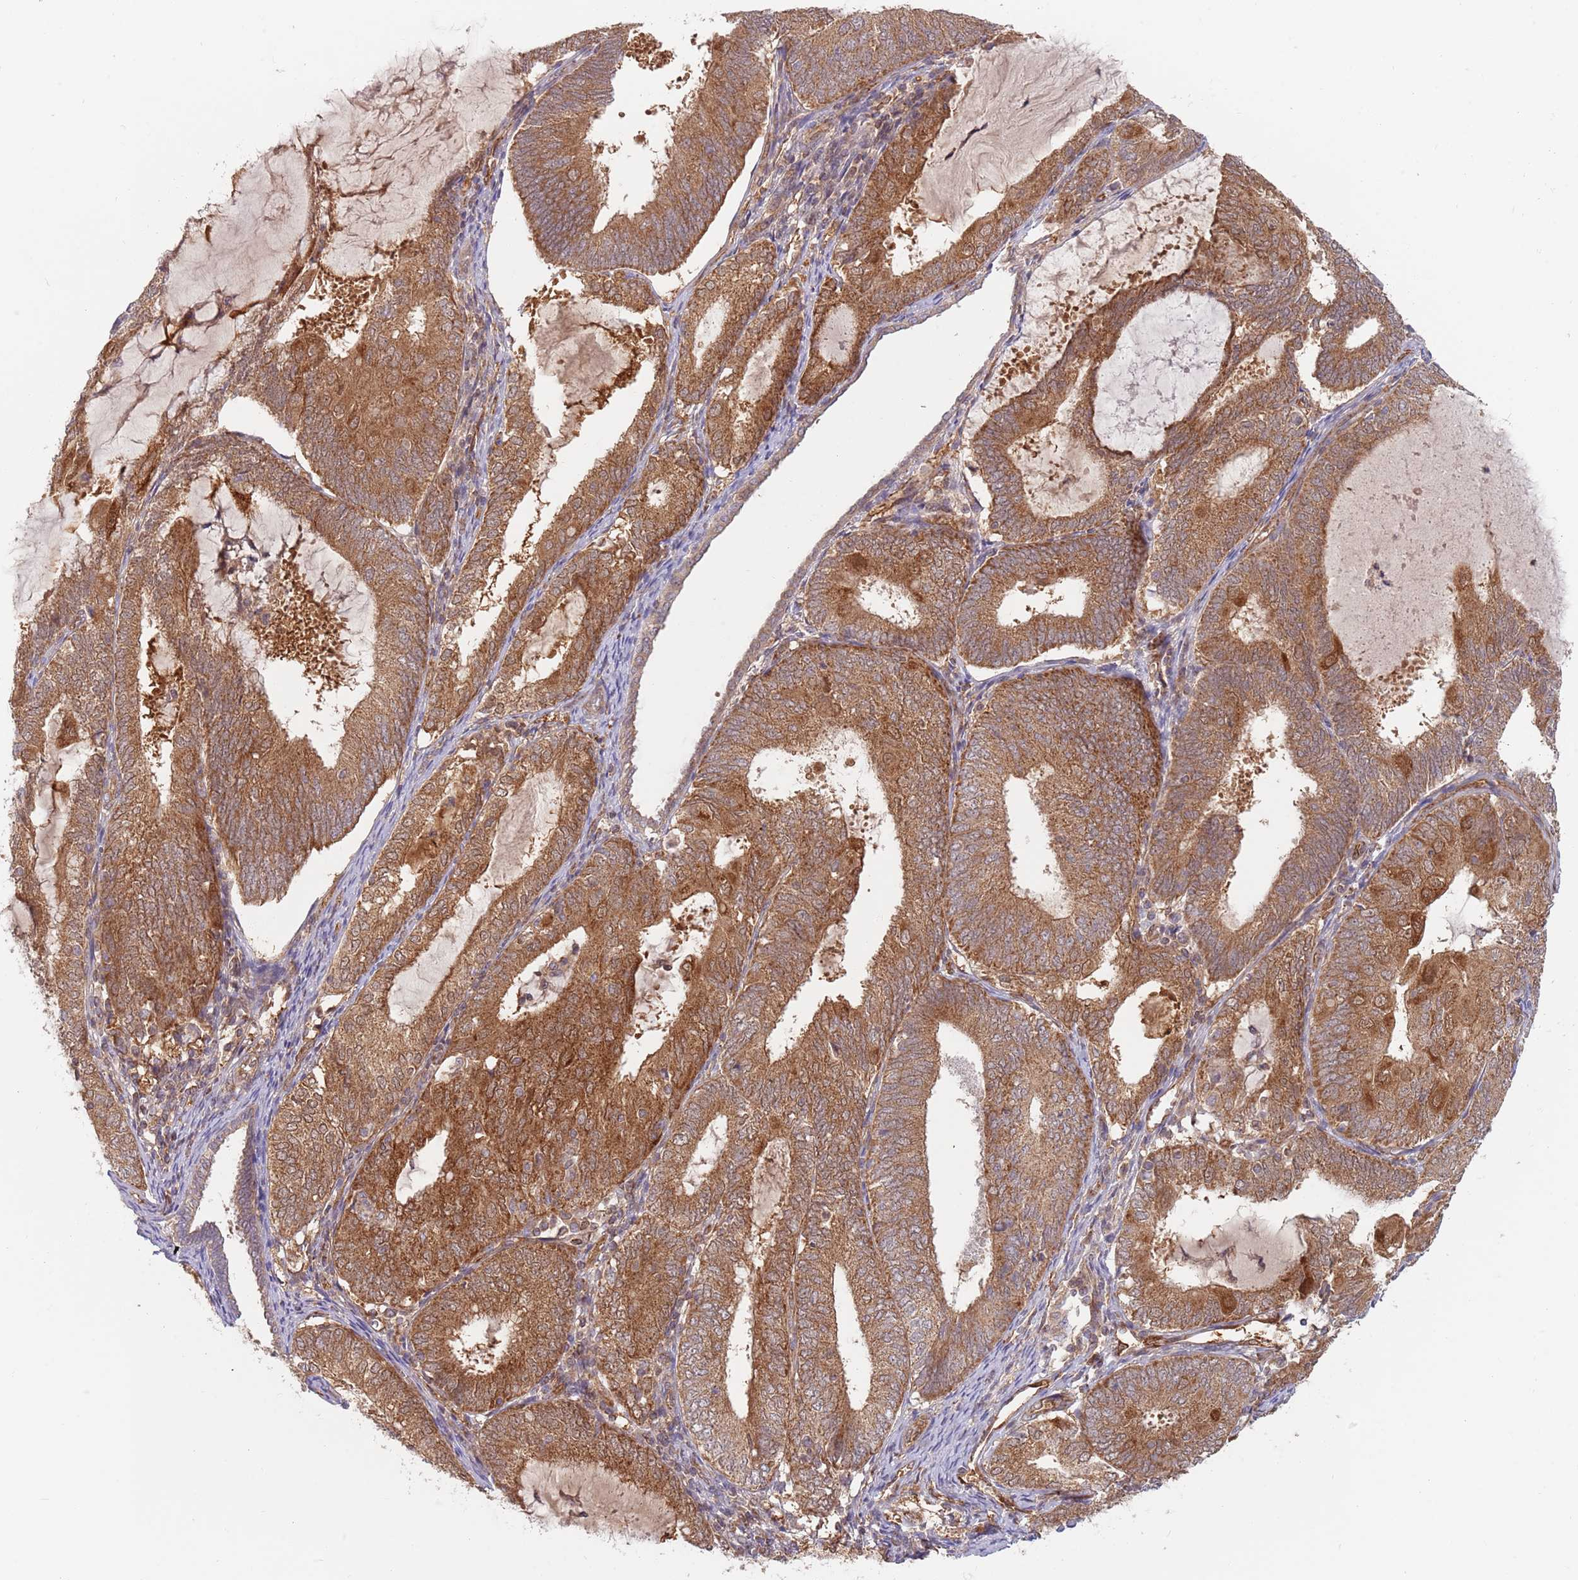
{"staining": {"intensity": "strong", "quantity": ">75%", "location": "cytoplasmic/membranous"}, "tissue": "endometrial cancer", "cell_type": "Tumor cells", "image_type": "cancer", "snomed": [{"axis": "morphology", "description": "Adenocarcinoma, NOS"}, {"axis": "topography", "description": "Endometrium"}], "caption": "Immunohistochemical staining of human endometrial adenocarcinoma reveals strong cytoplasmic/membranous protein positivity in about >75% of tumor cells.", "gene": "GUK1", "patient": {"sex": "female", "age": 81}}